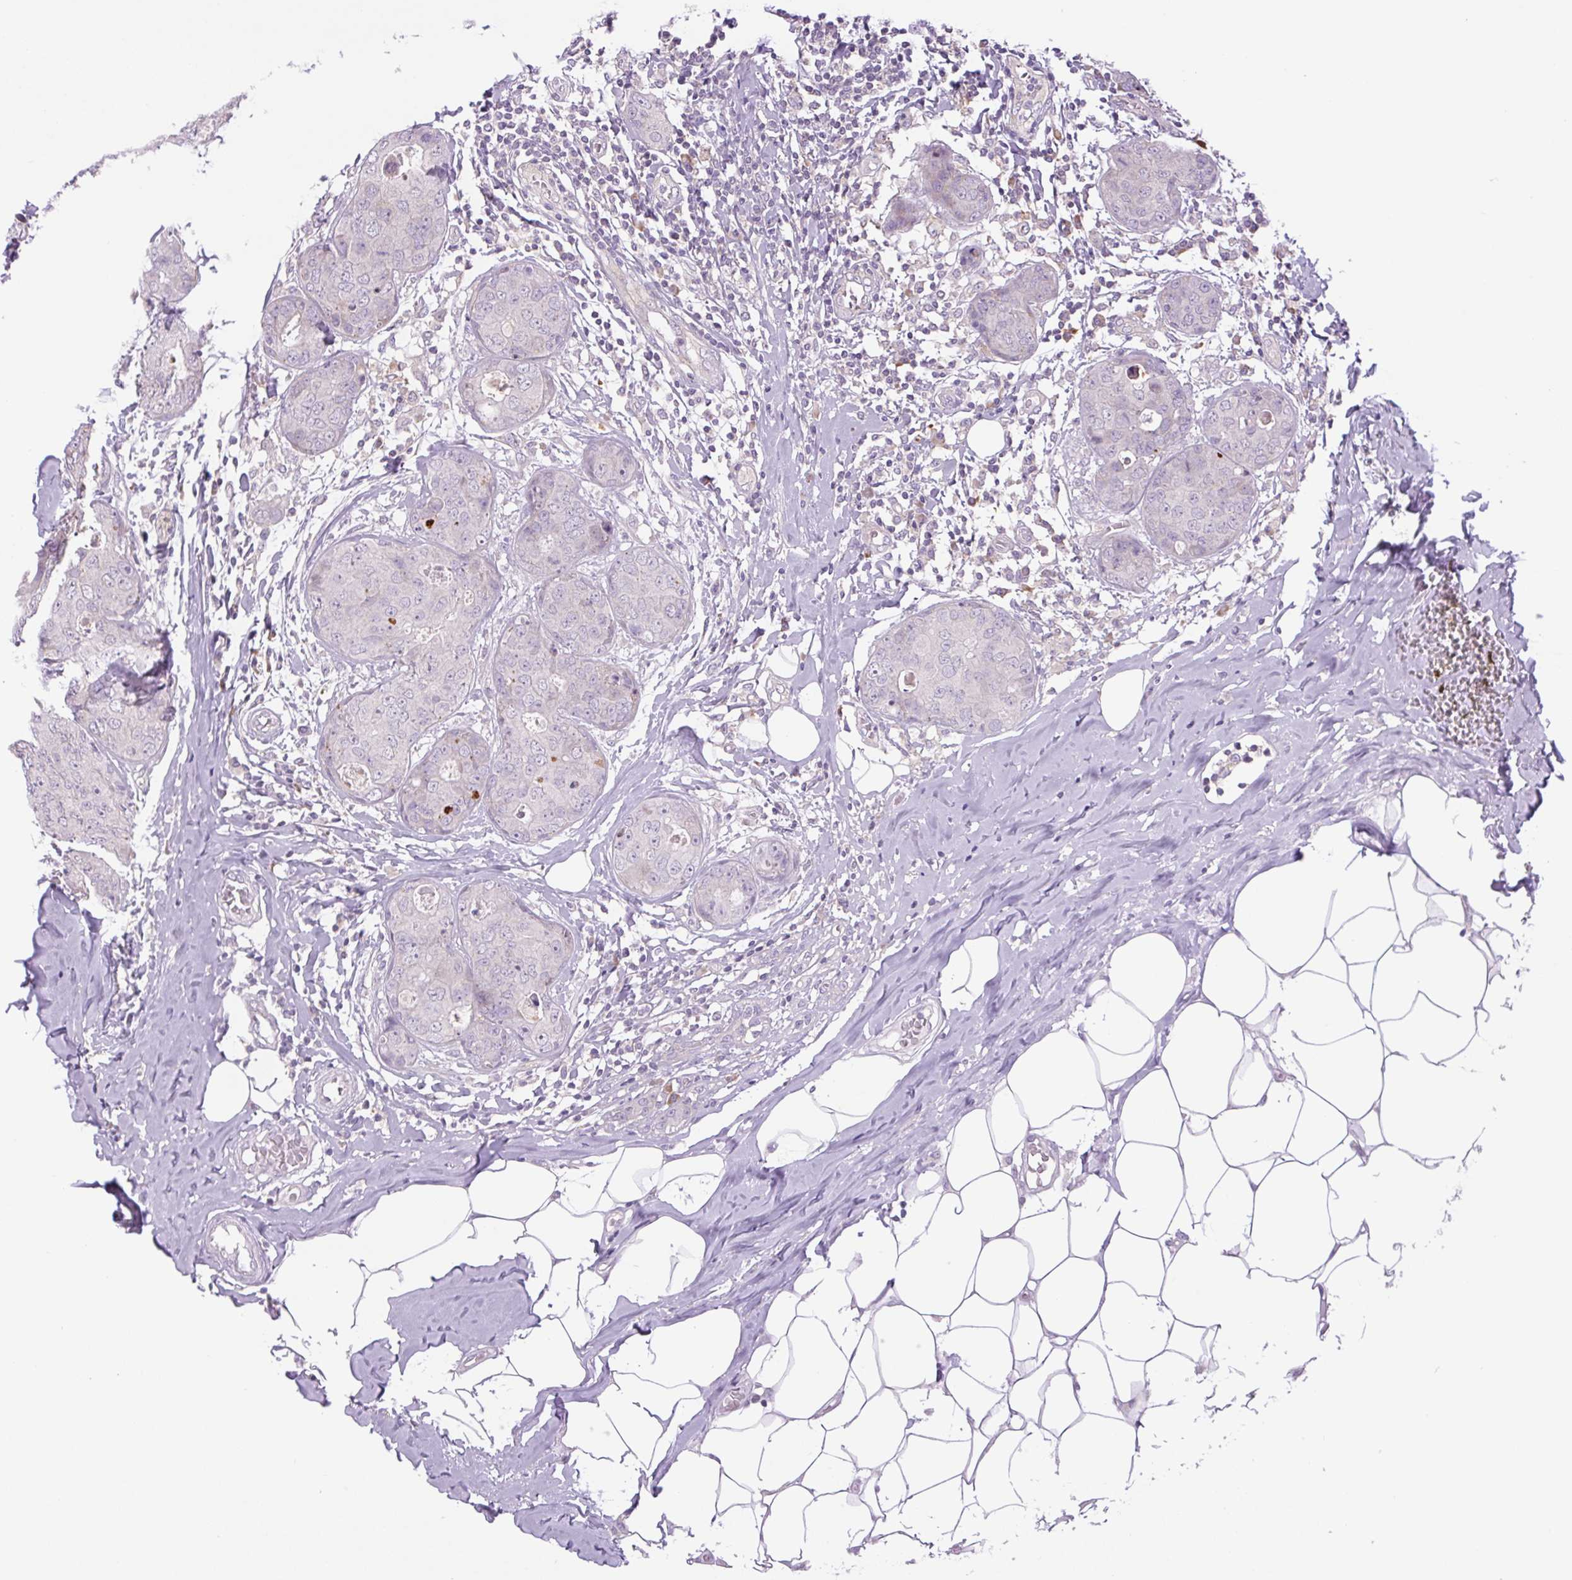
{"staining": {"intensity": "negative", "quantity": "none", "location": "none"}, "tissue": "breast cancer", "cell_type": "Tumor cells", "image_type": "cancer", "snomed": [{"axis": "morphology", "description": "Duct carcinoma"}, {"axis": "topography", "description": "Breast"}], "caption": "There is no significant staining in tumor cells of breast intraductal carcinoma. Nuclei are stained in blue.", "gene": "MINK1", "patient": {"sex": "female", "age": 43}}